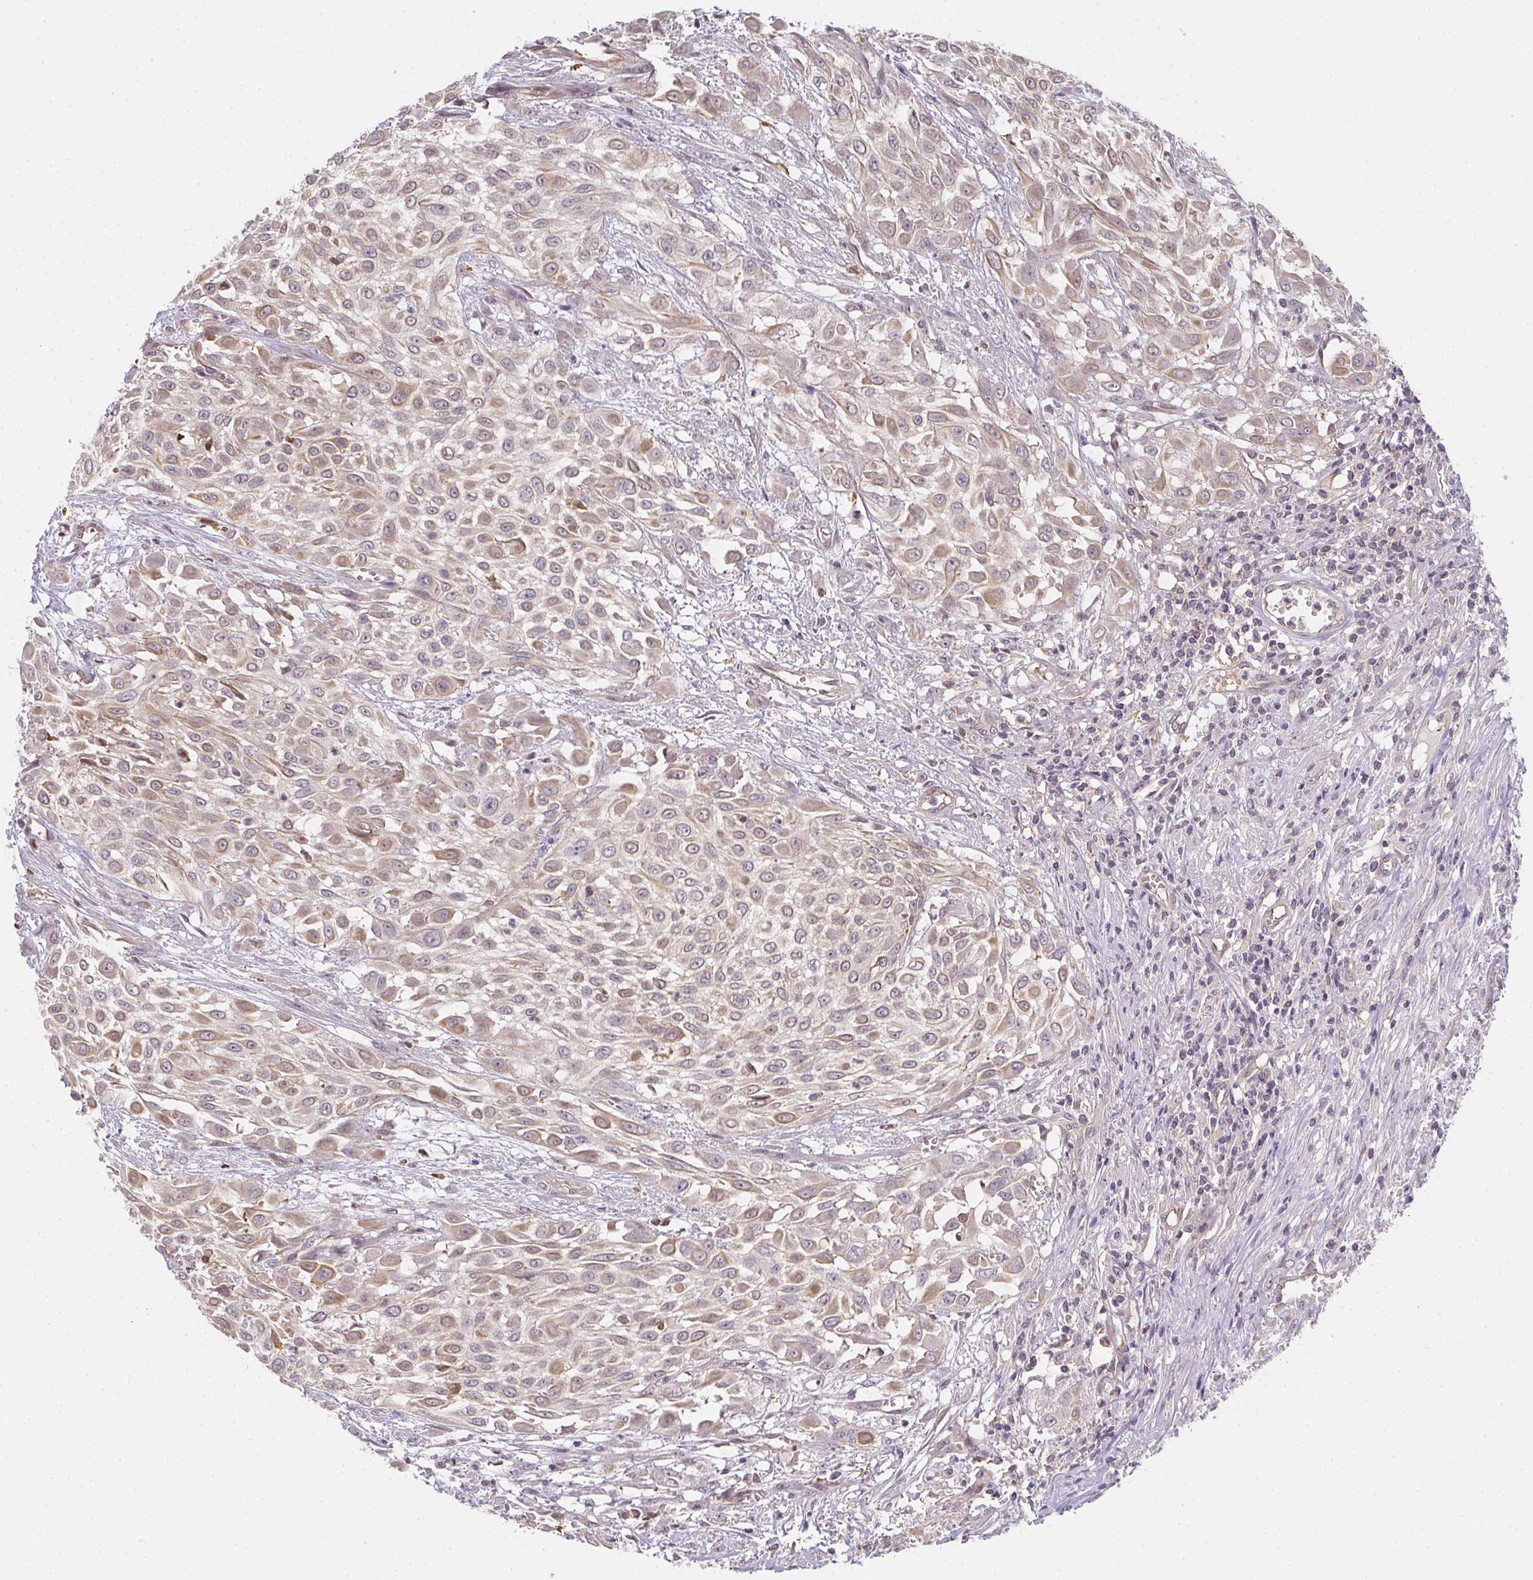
{"staining": {"intensity": "moderate", "quantity": "25%-75%", "location": "cytoplasmic/membranous"}, "tissue": "urothelial cancer", "cell_type": "Tumor cells", "image_type": "cancer", "snomed": [{"axis": "morphology", "description": "Urothelial carcinoma, High grade"}, {"axis": "topography", "description": "Urinary bladder"}], "caption": "Protein expression by immunohistochemistry (IHC) reveals moderate cytoplasmic/membranous positivity in about 25%-75% of tumor cells in high-grade urothelial carcinoma. (Stains: DAB (3,3'-diaminobenzidine) in brown, nuclei in blue, Microscopy: brightfield microscopy at high magnification).", "gene": "GSDMB", "patient": {"sex": "male", "age": 57}}